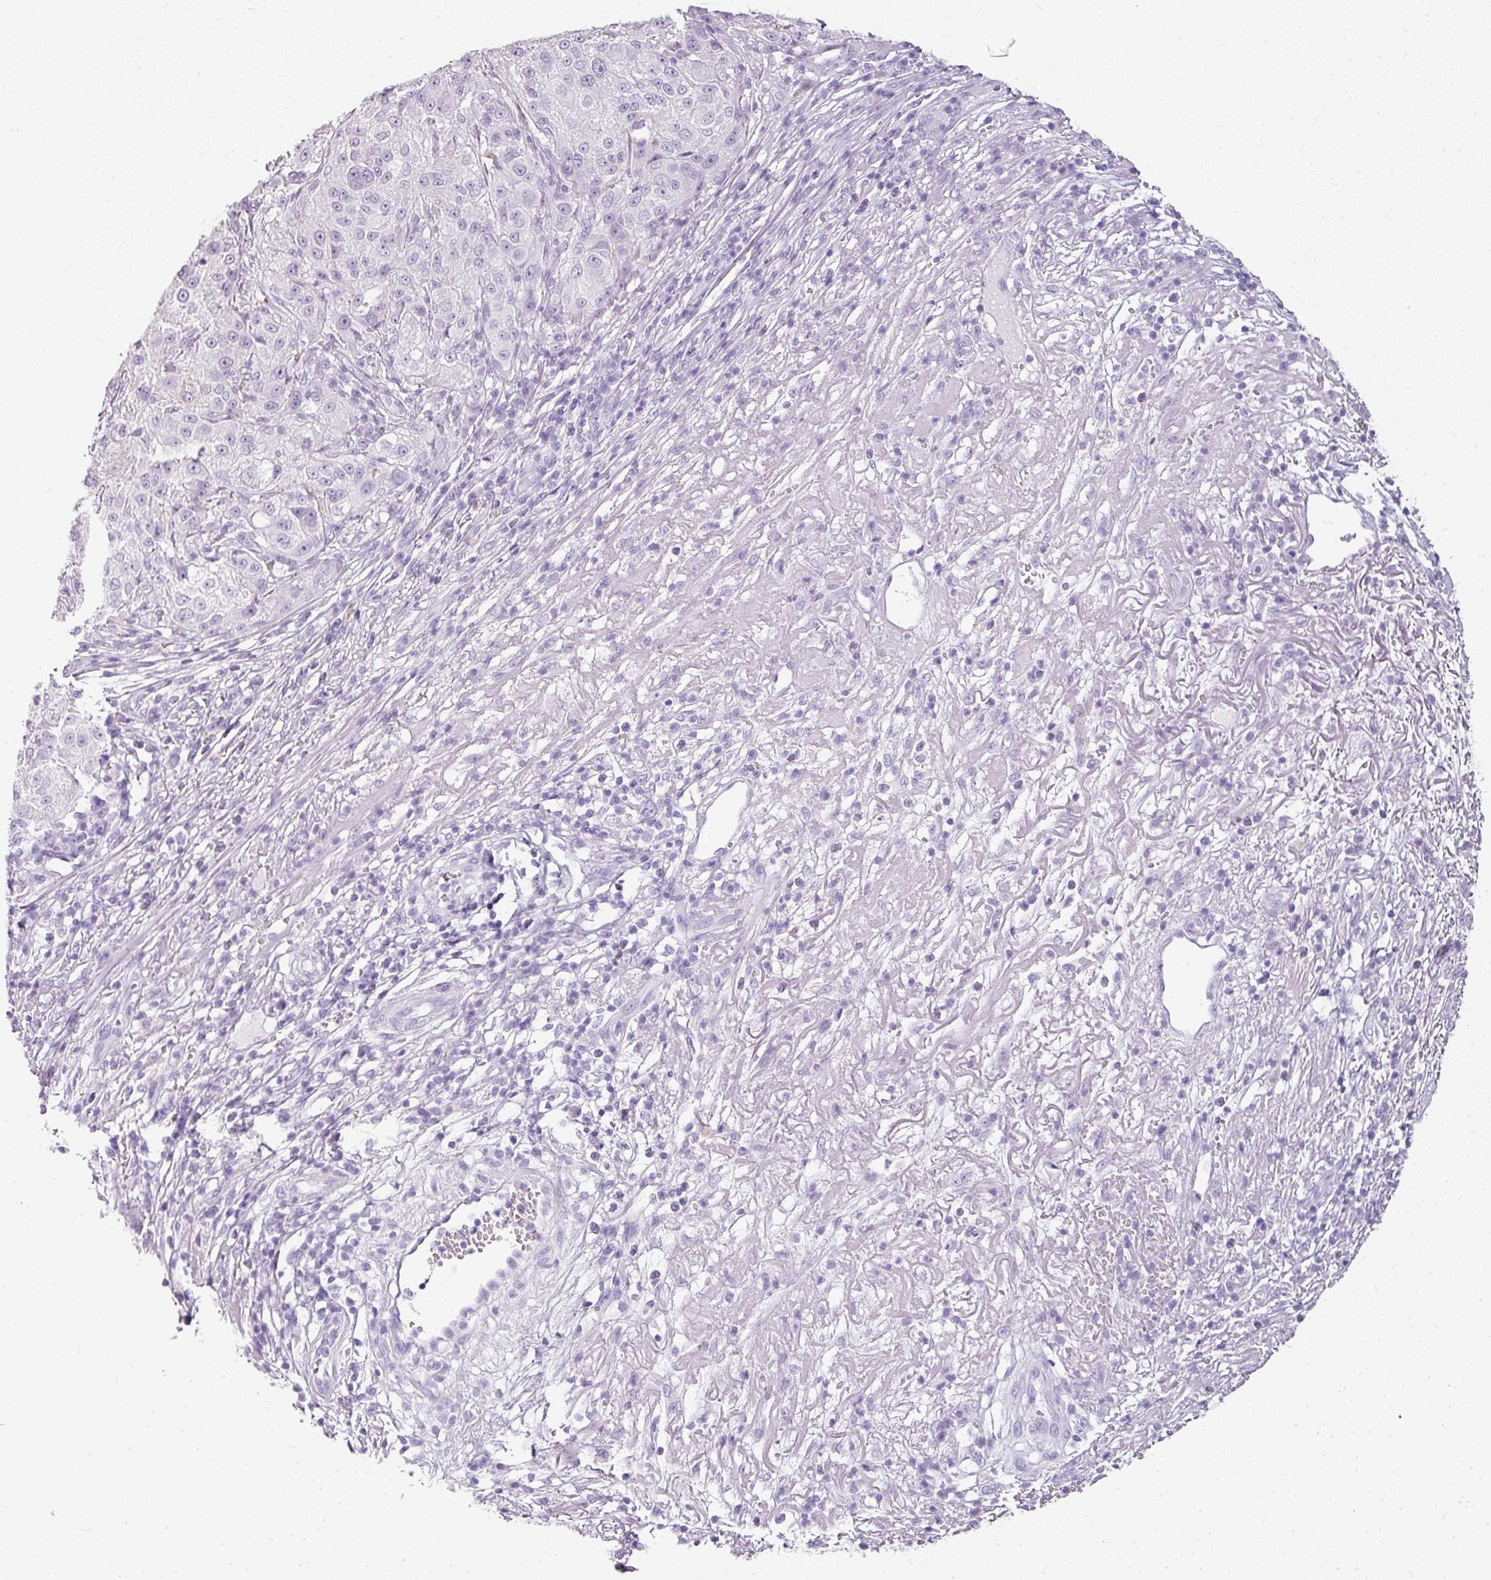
{"staining": {"intensity": "negative", "quantity": "none", "location": "none"}, "tissue": "melanoma", "cell_type": "Tumor cells", "image_type": "cancer", "snomed": [{"axis": "morphology", "description": "Necrosis, NOS"}, {"axis": "morphology", "description": "Malignant melanoma, NOS"}, {"axis": "topography", "description": "Skin"}], "caption": "This image is of melanoma stained with IHC to label a protein in brown with the nuclei are counter-stained blue. There is no staining in tumor cells.", "gene": "SCT", "patient": {"sex": "female", "age": 87}}